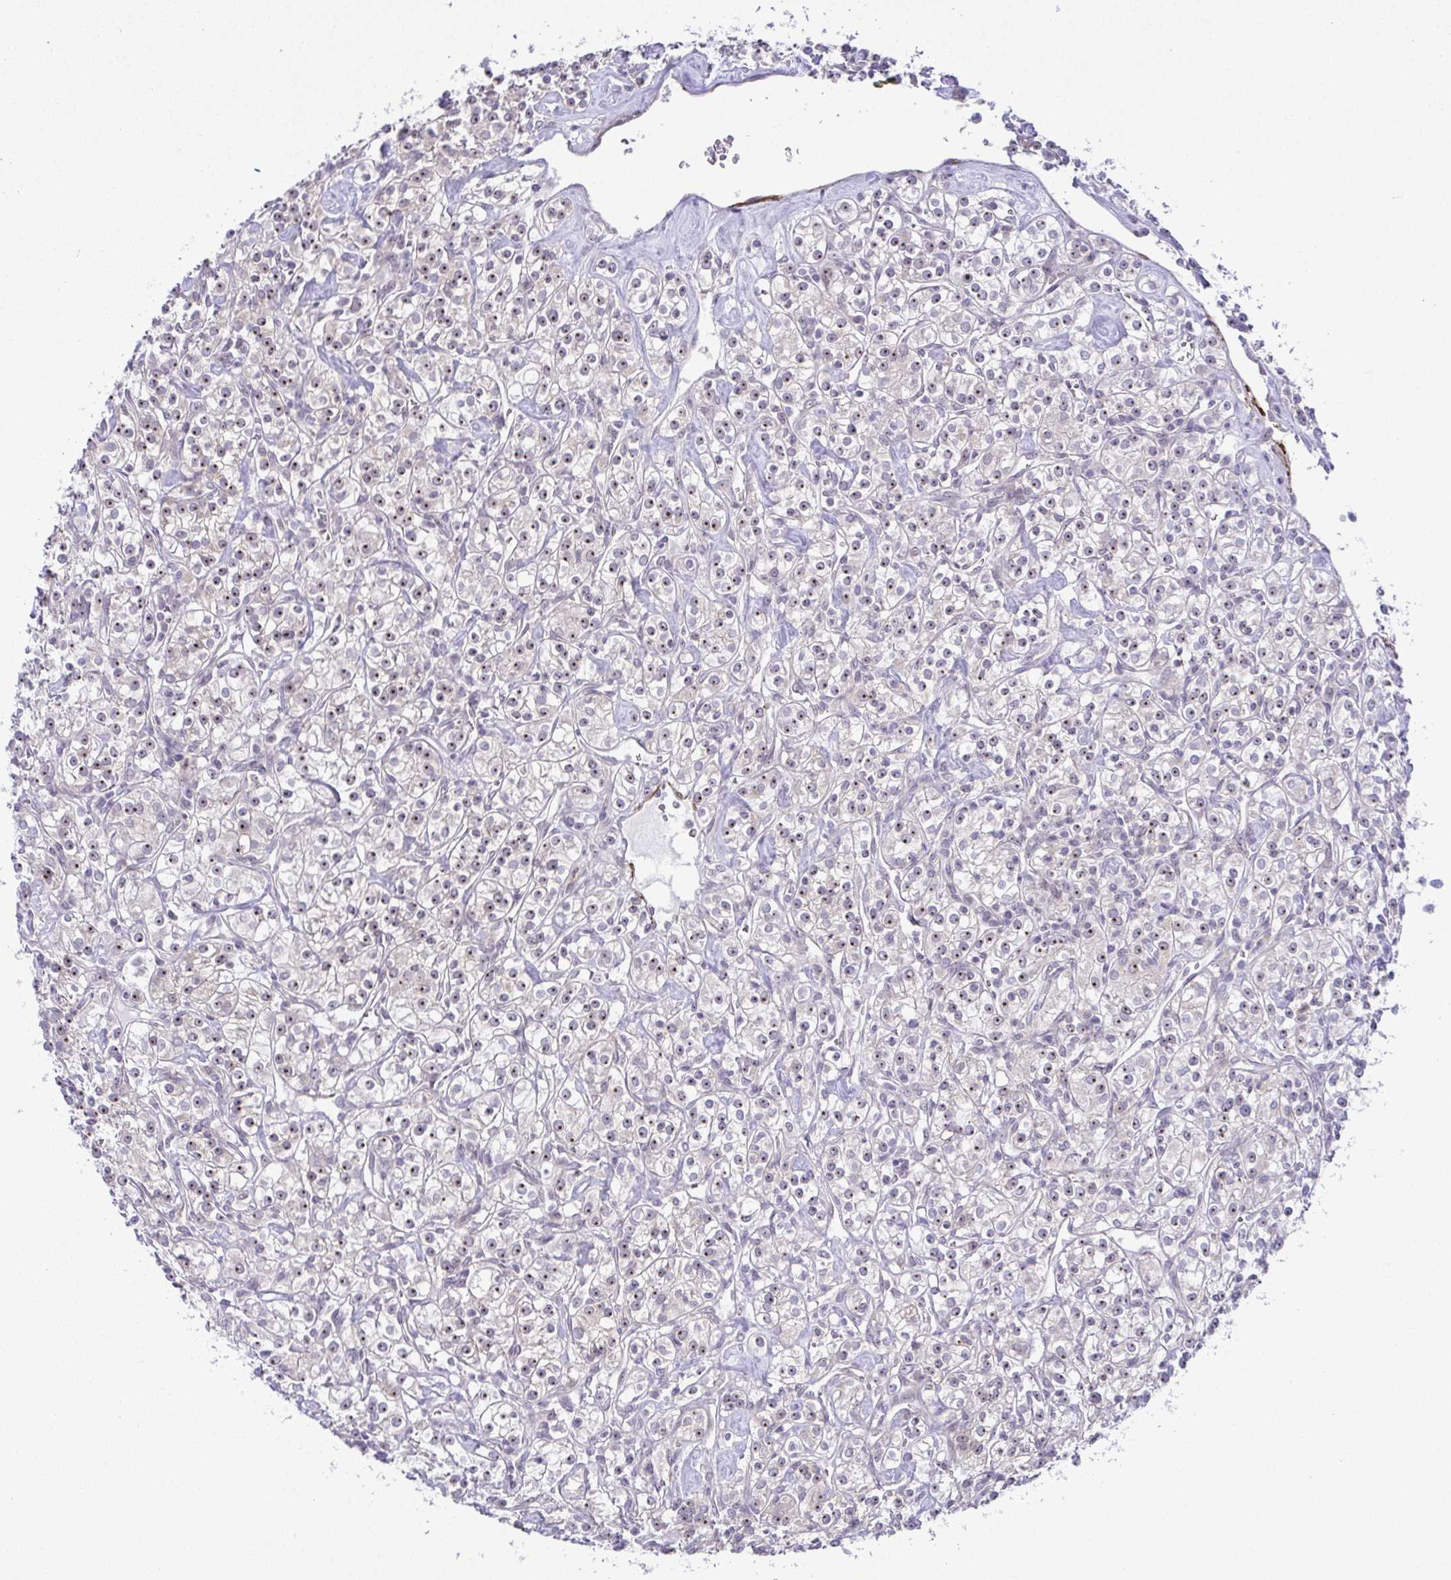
{"staining": {"intensity": "negative", "quantity": "none", "location": "none"}, "tissue": "renal cancer", "cell_type": "Tumor cells", "image_type": "cancer", "snomed": [{"axis": "morphology", "description": "Adenocarcinoma, NOS"}, {"axis": "topography", "description": "Kidney"}], "caption": "Human adenocarcinoma (renal) stained for a protein using immunohistochemistry displays no staining in tumor cells.", "gene": "RSL24D1", "patient": {"sex": "male", "age": 77}}